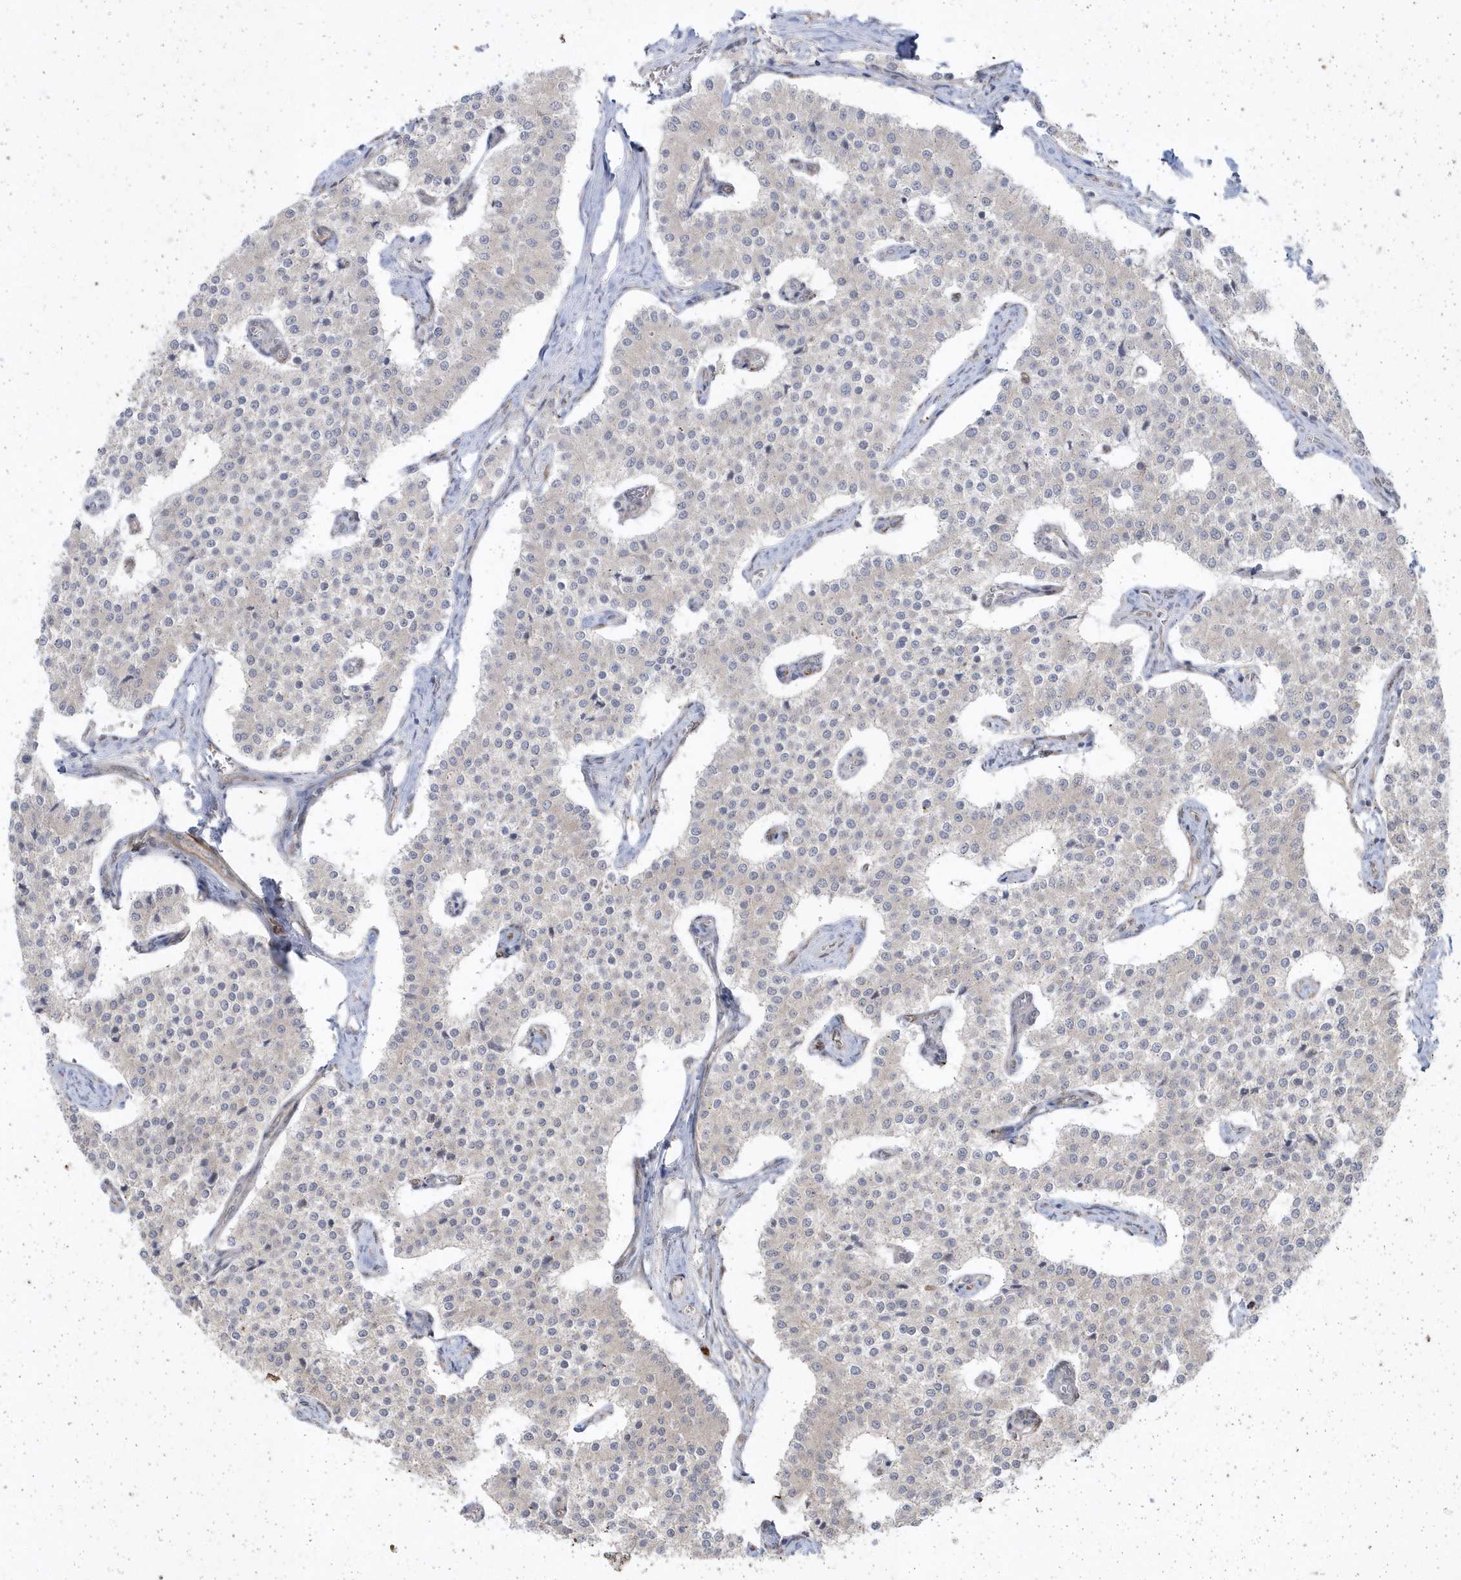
{"staining": {"intensity": "negative", "quantity": "none", "location": "none"}, "tissue": "carcinoid", "cell_type": "Tumor cells", "image_type": "cancer", "snomed": [{"axis": "morphology", "description": "Carcinoid, malignant, NOS"}, {"axis": "topography", "description": "Colon"}], "caption": "The immunohistochemistry (IHC) image has no significant expression in tumor cells of malignant carcinoid tissue.", "gene": "DHX57", "patient": {"sex": "female", "age": 52}}